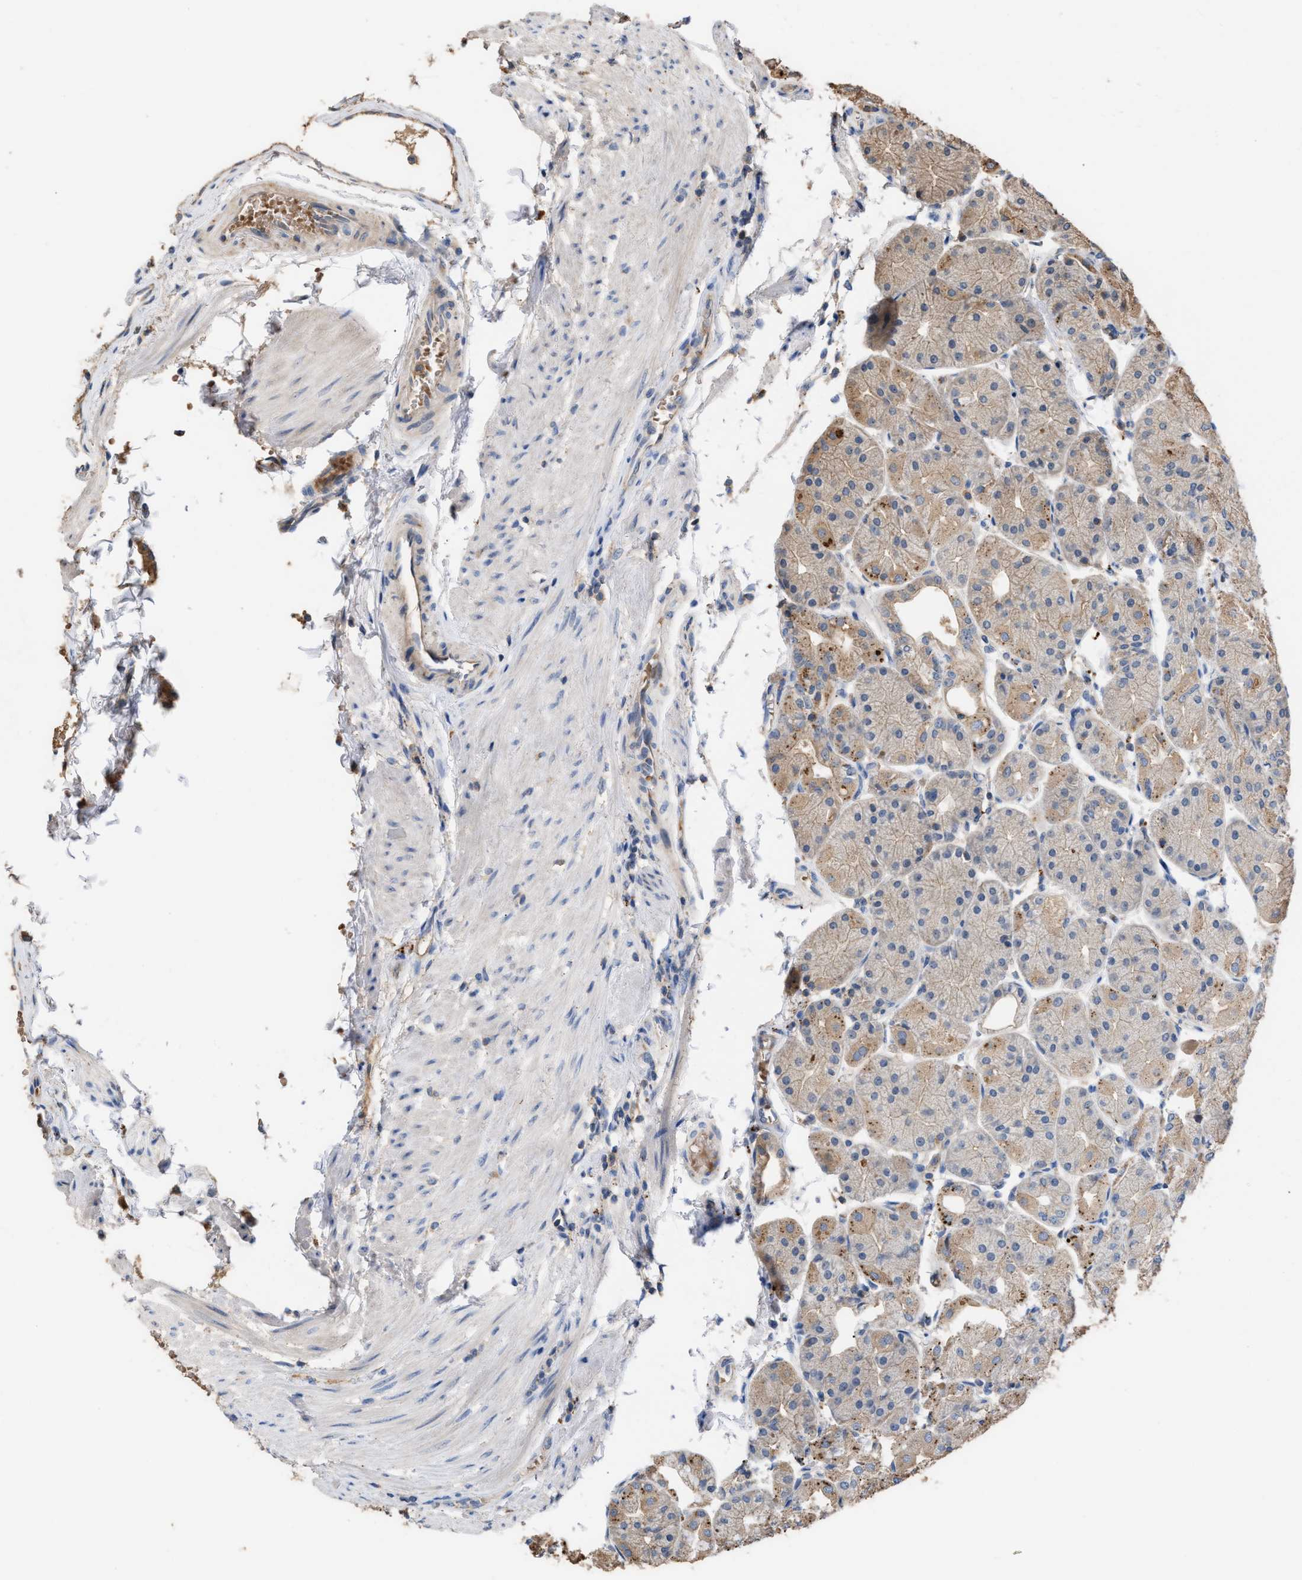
{"staining": {"intensity": "moderate", "quantity": "25%-75%", "location": "cytoplasmic/membranous"}, "tissue": "stomach", "cell_type": "Glandular cells", "image_type": "normal", "snomed": [{"axis": "morphology", "description": "Normal tissue, NOS"}, {"axis": "topography", "description": "Stomach, upper"}], "caption": "This histopathology image shows IHC staining of benign human stomach, with medium moderate cytoplasmic/membranous expression in about 25%-75% of glandular cells.", "gene": "ELMO3", "patient": {"sex": "male", "age": 72}}